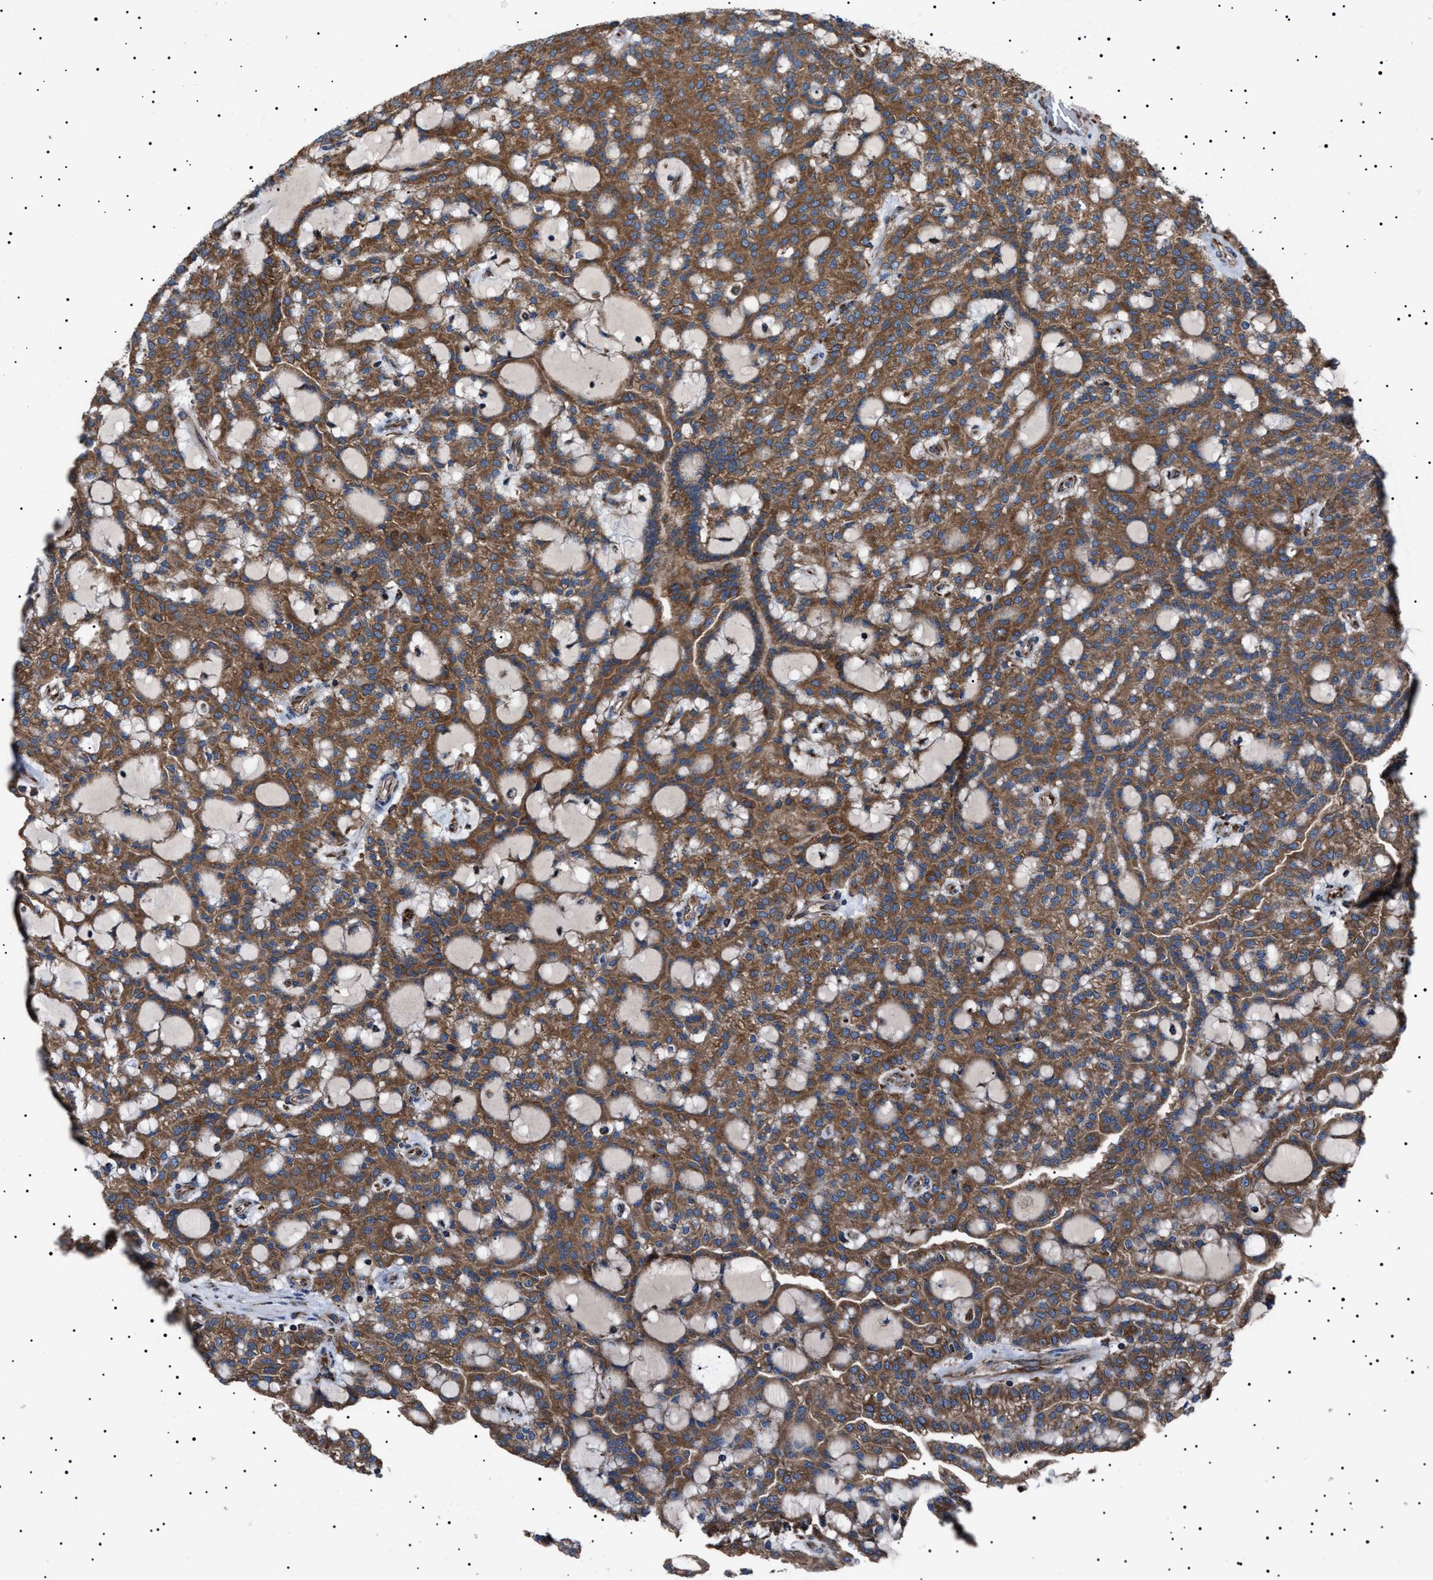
{"staining": {"intensity": "moderate", "quantity": ">75%", "location": "cytoplasmic/membranous"}, "tissue": "renal cancer", "cell_type": "Tumor cells", "image_type": "cancer", "snomed": [{"axis": "morphology", "description": "Adenocarcinoma, NOS"}, {"axis": "topography", "description": "Kidney"}], "caption": "Immunohistochemical staining of human adenocarcinoma (renal) shows medium levels of moderate cytoplasmic/membranous staining in about >75% of tumor cells.", "gene": "TOP1MT", "patient": {"sex": "male", "age": 63}}